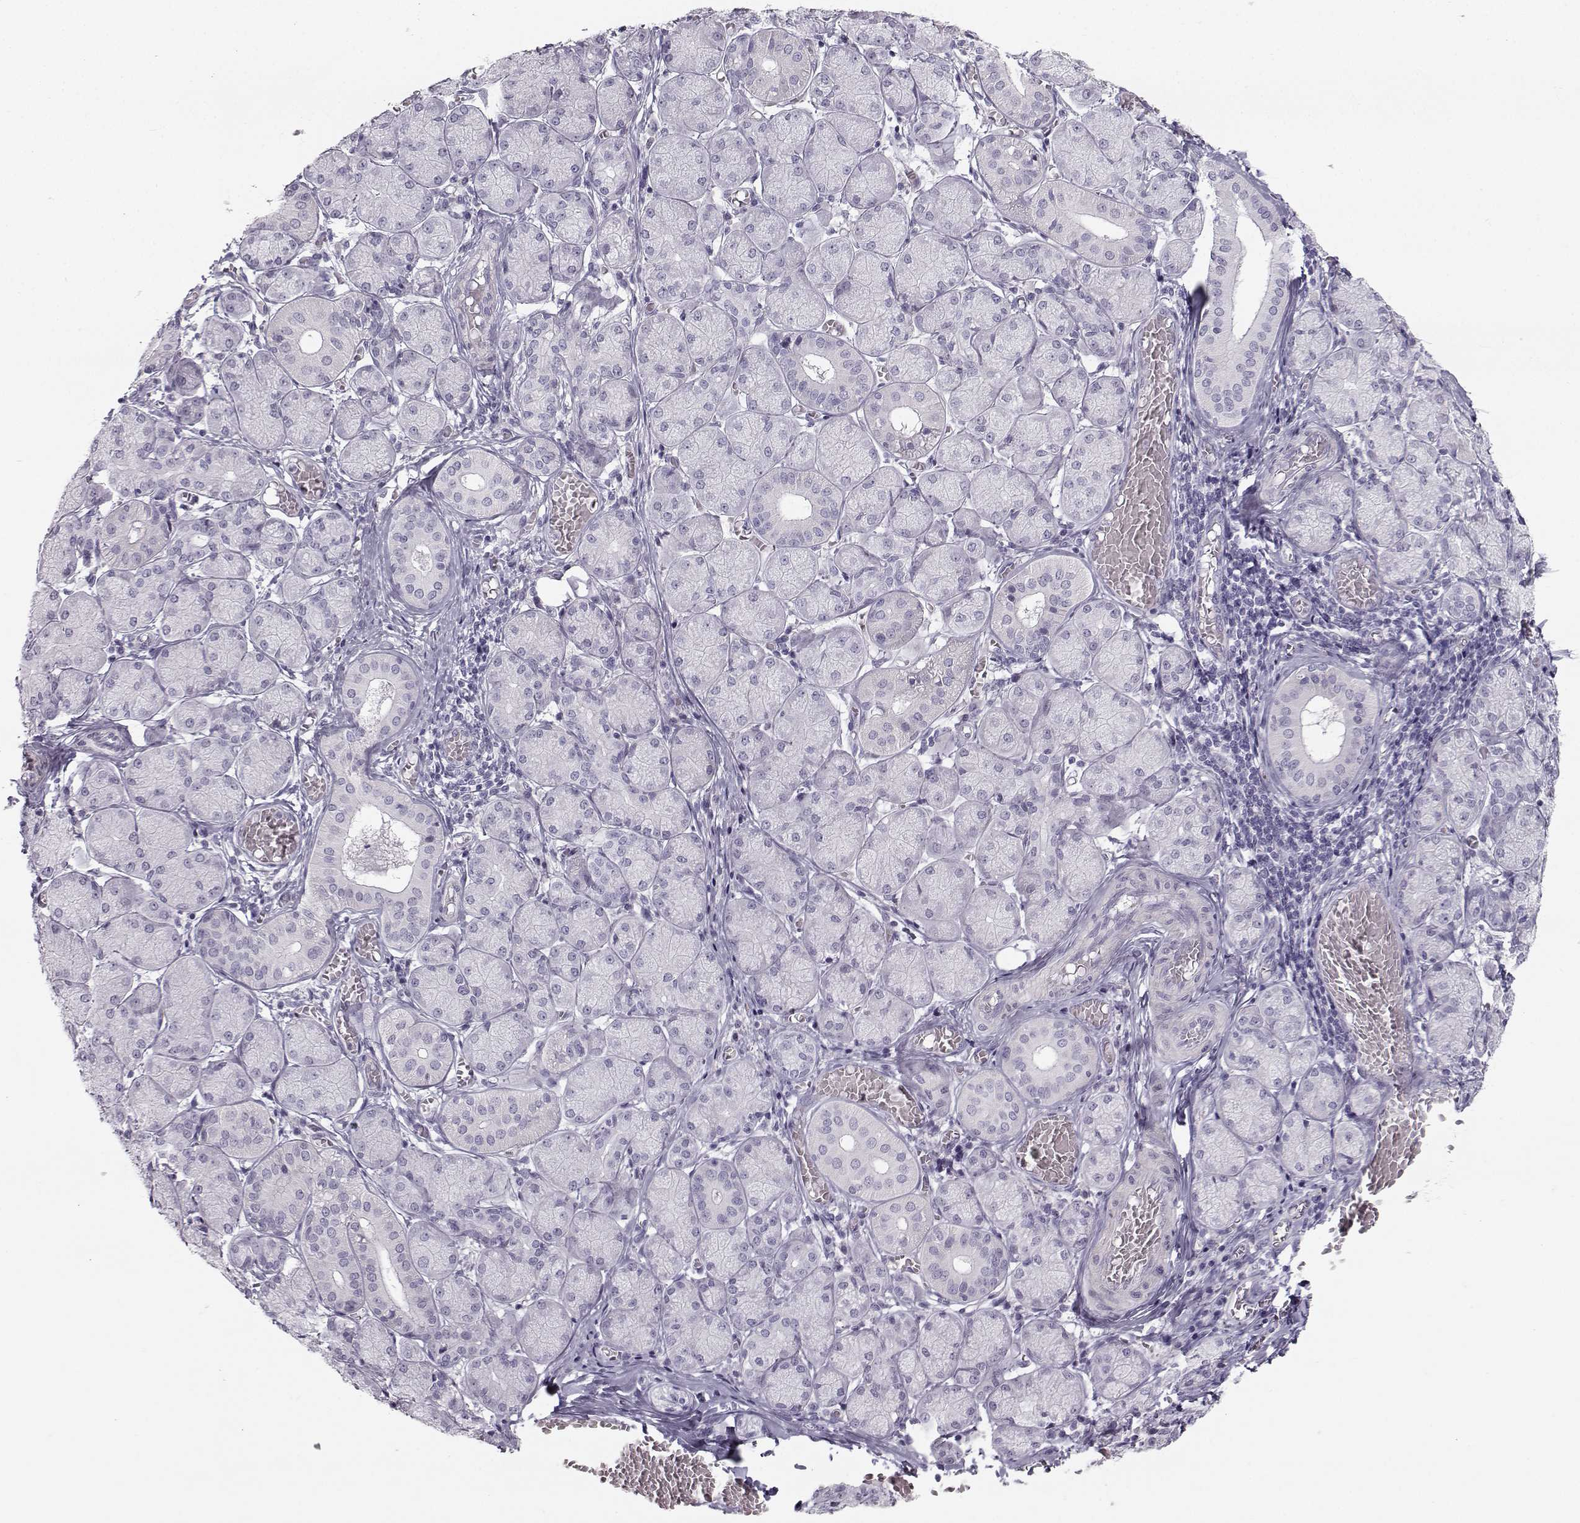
{"staining": {"intensity": "negative", "quantity": "none", "location": "none"}, "tissue": "salivary gland", "cell_type": "Glandular cells", "image_type": "normal", "snomed": [{"axis": "morphology", "description": "Normal tissue, NOS"}, {"axis": "topography", "description": "Salivary gland"}, {"axis": "topography", "description": "Peripheral nerve tissue"}], "caption": "Glandular cells show no significant positivity in benign salivary gland. Brightfield microscopy of IHC stained with DAB (3,3'-diaminobenzidine) (brown) and hematoxylin (blue), captured at high magnification.", "gene": "CASR", "patient": {"sex": "female", "age": 24}}